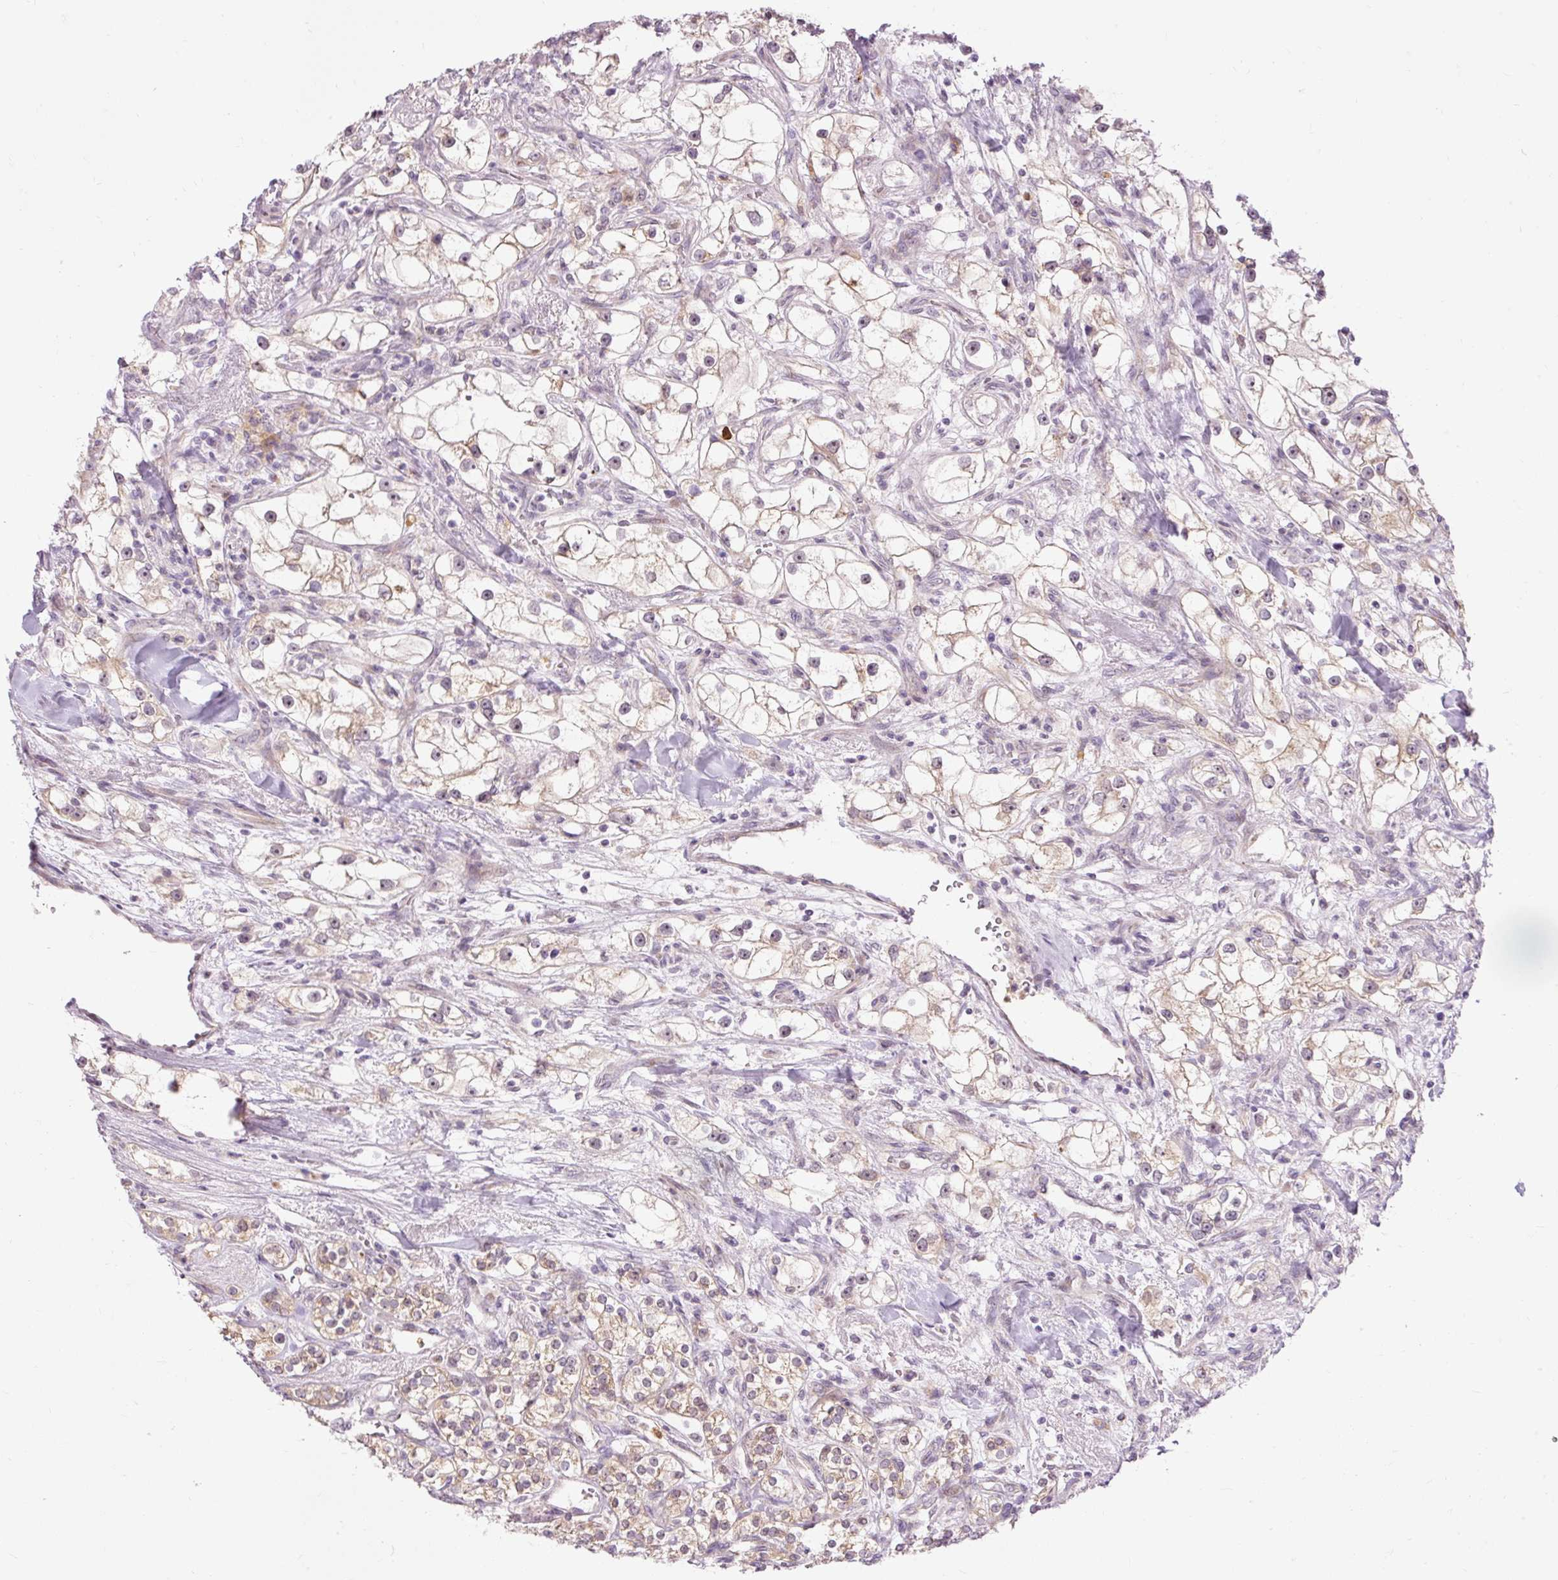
{"staining": {"intensity": "weak", "quantity": "25%-75%", "location": "cytoplasmic/membranous"}, "tissue": "renal cancer", "cell_type": "Tumor cells", "image_type": "cancer", "snomed": [{"axis": "morphology", "description": "Adenocarcinoma, NOS"}, {"axis": "topography", "description": "Kidney"}], "caption": "Immunohistochemistry of renal cancer reveals low levels of weak cytoplasmic/membranous expression in about 25%-75% of tumor cells.", "gene": "PRDX5", "patient": {"sex": "male", "age": 77}}